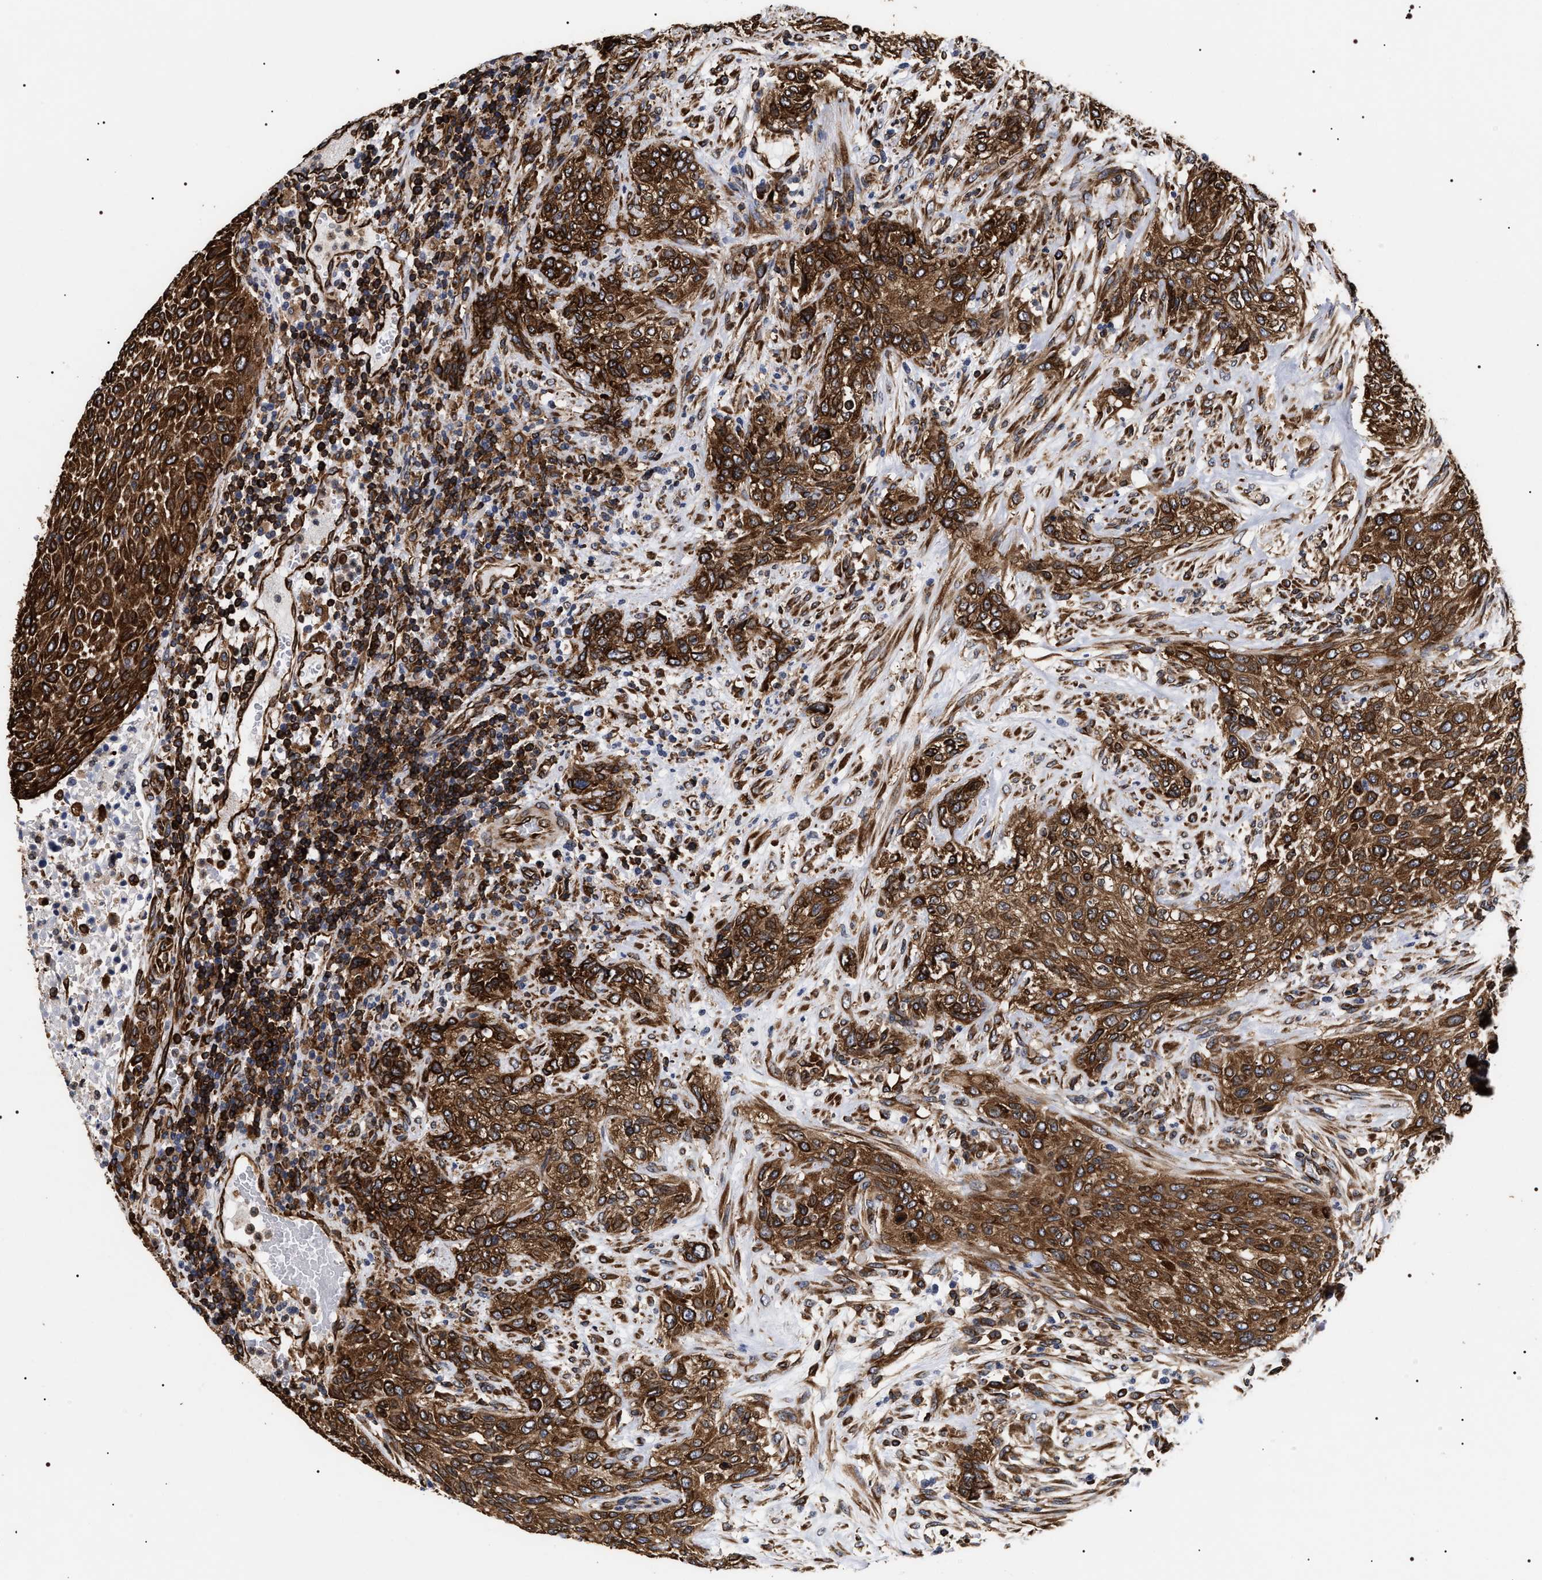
{"staining": {"intensity": "strong", "quantity": ">75%", "location": "cytoplasmic/membranous"}, "tissue": "urothelial cancer", "cell_type": "Tumor cells", "image_type": "cancer", "snomed": [{"axis": "morphology", "description": "Urothelial carcinoma, Low grade"}, {"axis": "morphology", "description": "Urothelial carcinoma, High grade"}, {"axis": "topography", "description": "Urinary bladder"}], "caption": "Urothelial carcinoma (low-grade) stained with a brown dye demonstrates strong cytoplasmic/membranous positive expression in approximately >75% of tumor cells.", "gene": "SERBP1", "patient": {"sex": "male", "age": 35}}